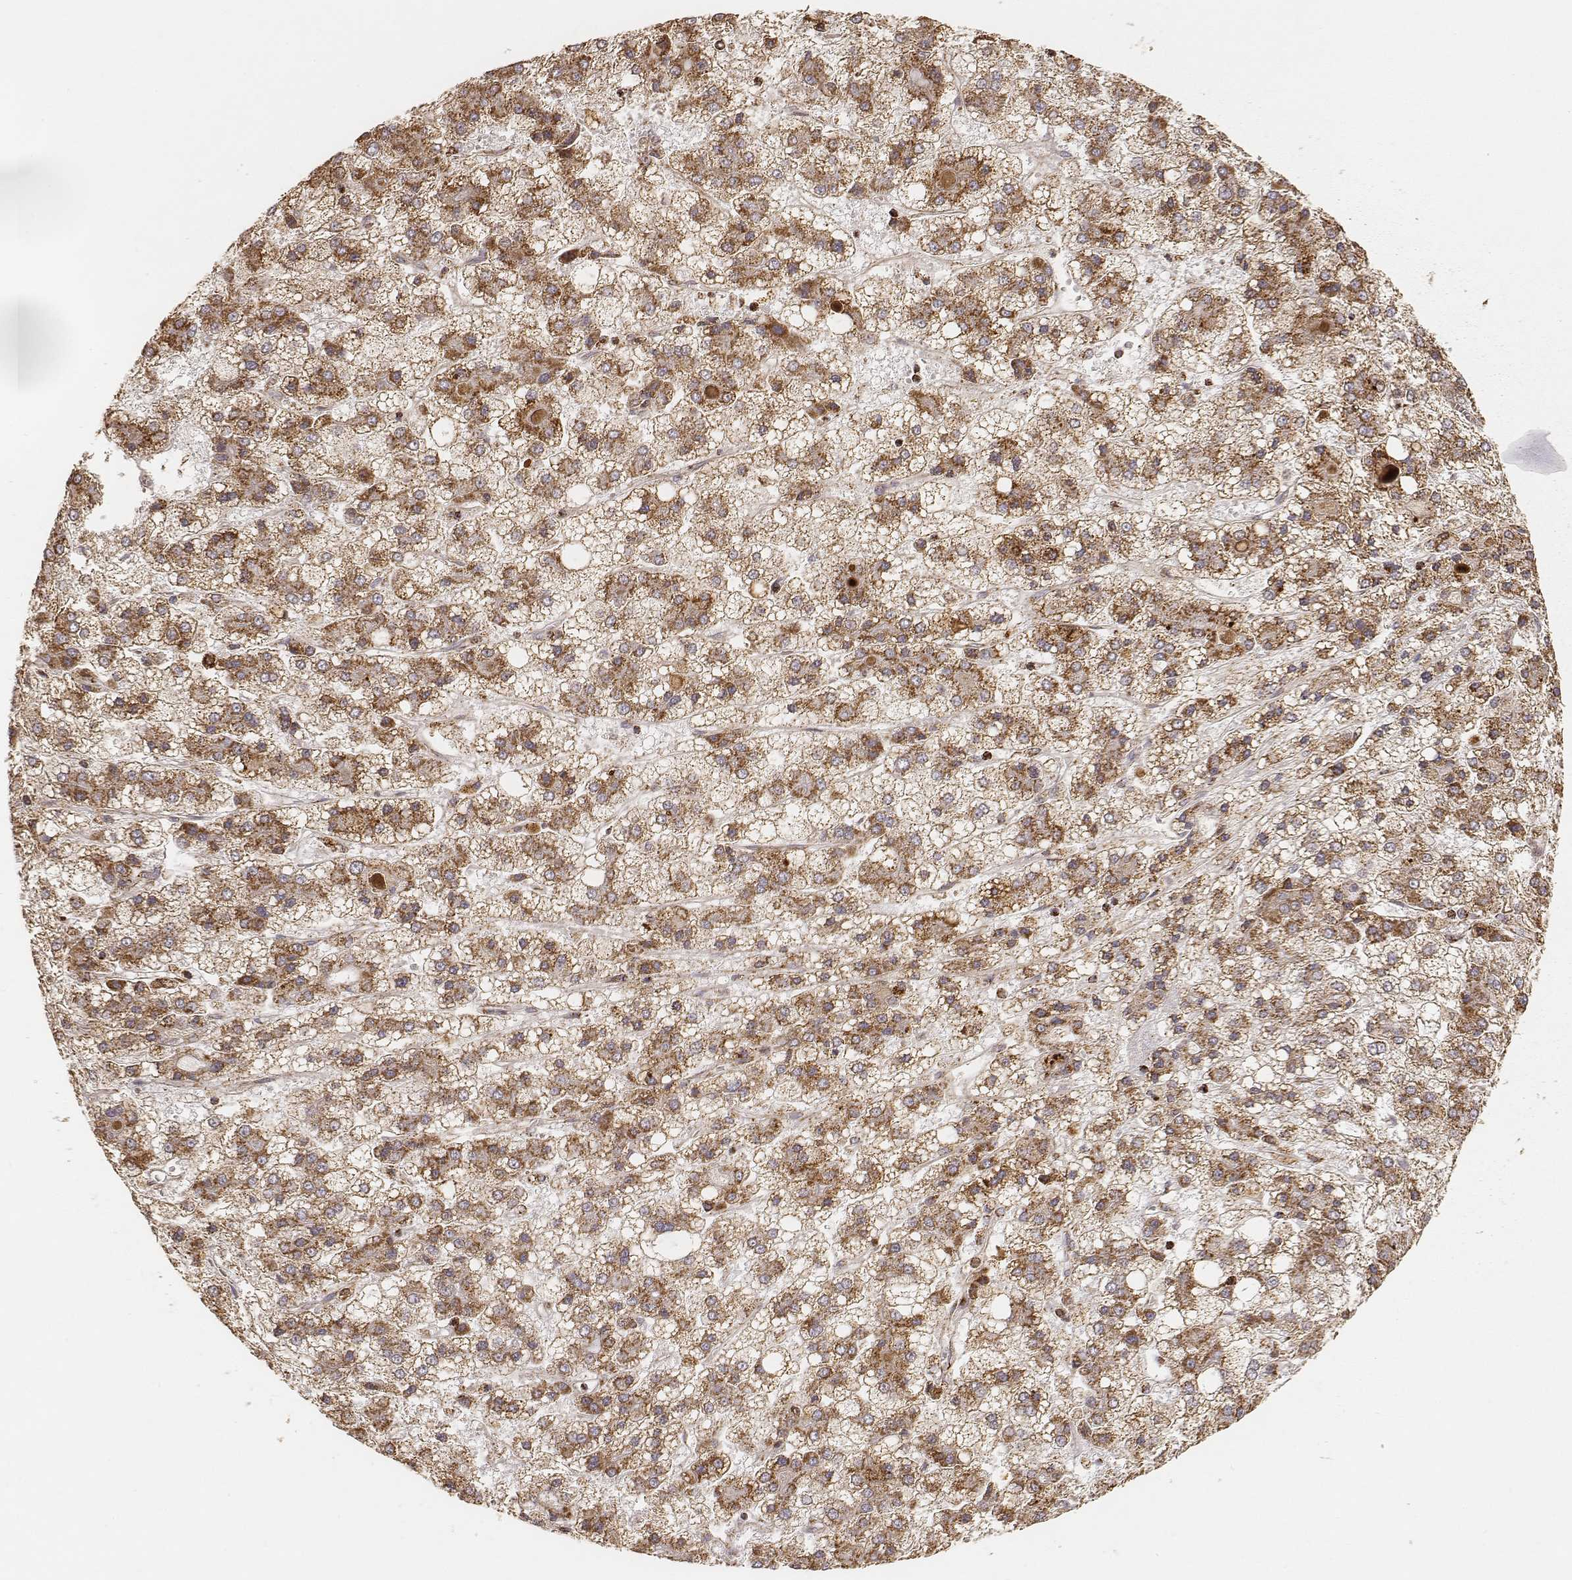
{"staining": {"intensity": "strong", "quantity": ">75%", "location": "cytoplasmic/membranous"}, "tissue": "liver cancer", "cell_type": "Tumor cells", "image_type": "cancer", "snomed": [{"axis": "morphology", "description": "Carcinoma, Hepatocellular, NOS"}, {"axis": "topography", "description": "Liver"}], "caption": "IHC micrograph of hepatocellular carcinoma (liver) stained for a protein (brown), which reveals high levels of strong cytoplasmic/membranous expression in approximately >75% of tumor cells.", "gene": "CS", "patient": {"sex": "male", "age": 73}}